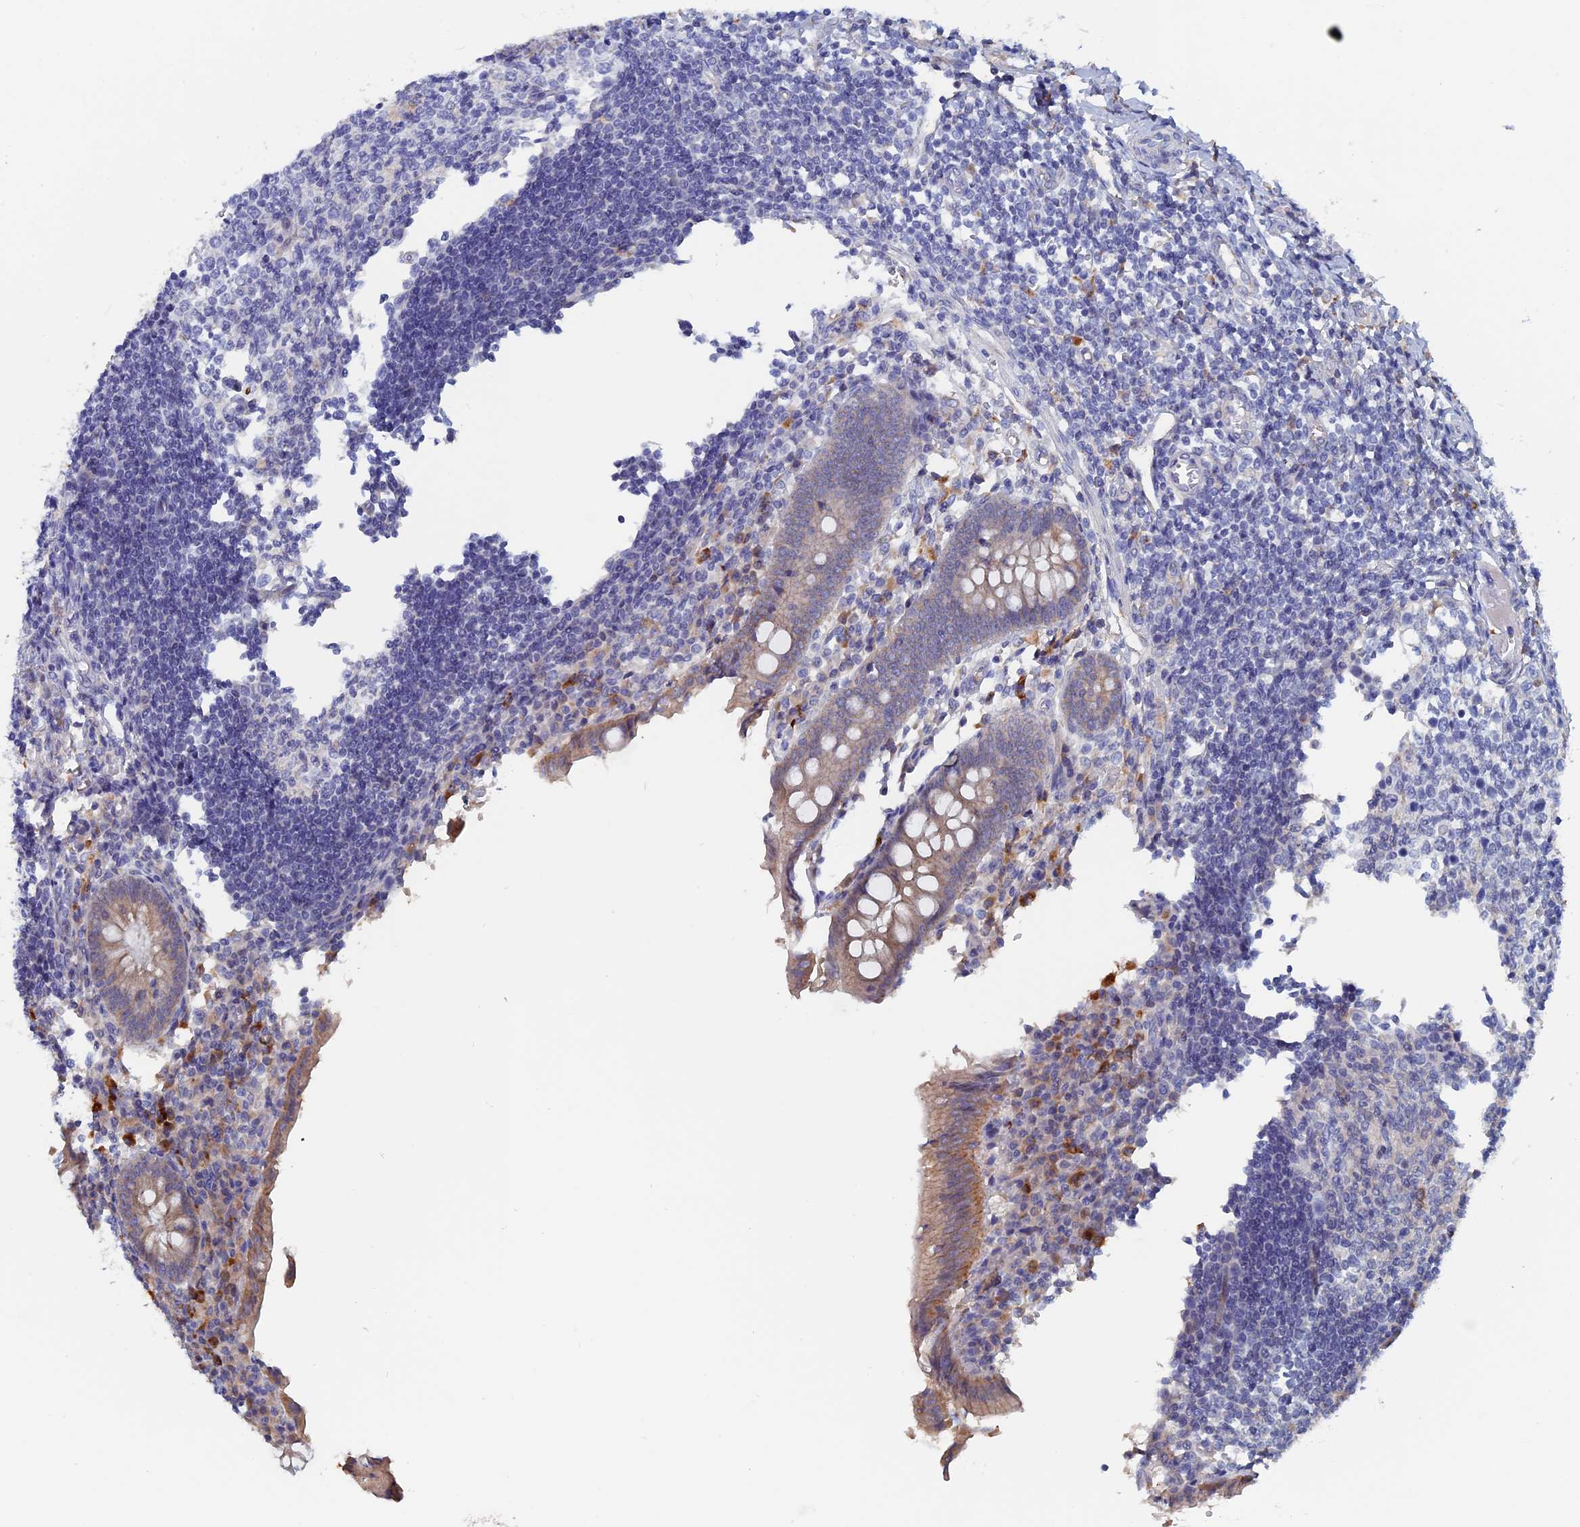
{"staining": {"intensity": "moderate", "quantity": "25%-75%", "location": "cytoplasmic/membranous"}, "tissue": "appendix", "cell_type": "Glandular cells", "image_type": "normal", "snomed": [{"axis": "morphology", "description": "Normal tissue, NOS"}, {"axis": "topography", "description": "Appendix"}], "caption": "Appendix stained with IHC demonstrates moderate cytoplasmic/membranous expression in approximately 25%-75% of glandular cells. The staining was performed using DAB, with brown indicating positive protein expression. Nuclei are stained blue with hematoxylin.", "gene": "SLC33A1", "patient": {"sex": "female", "age": 17}}